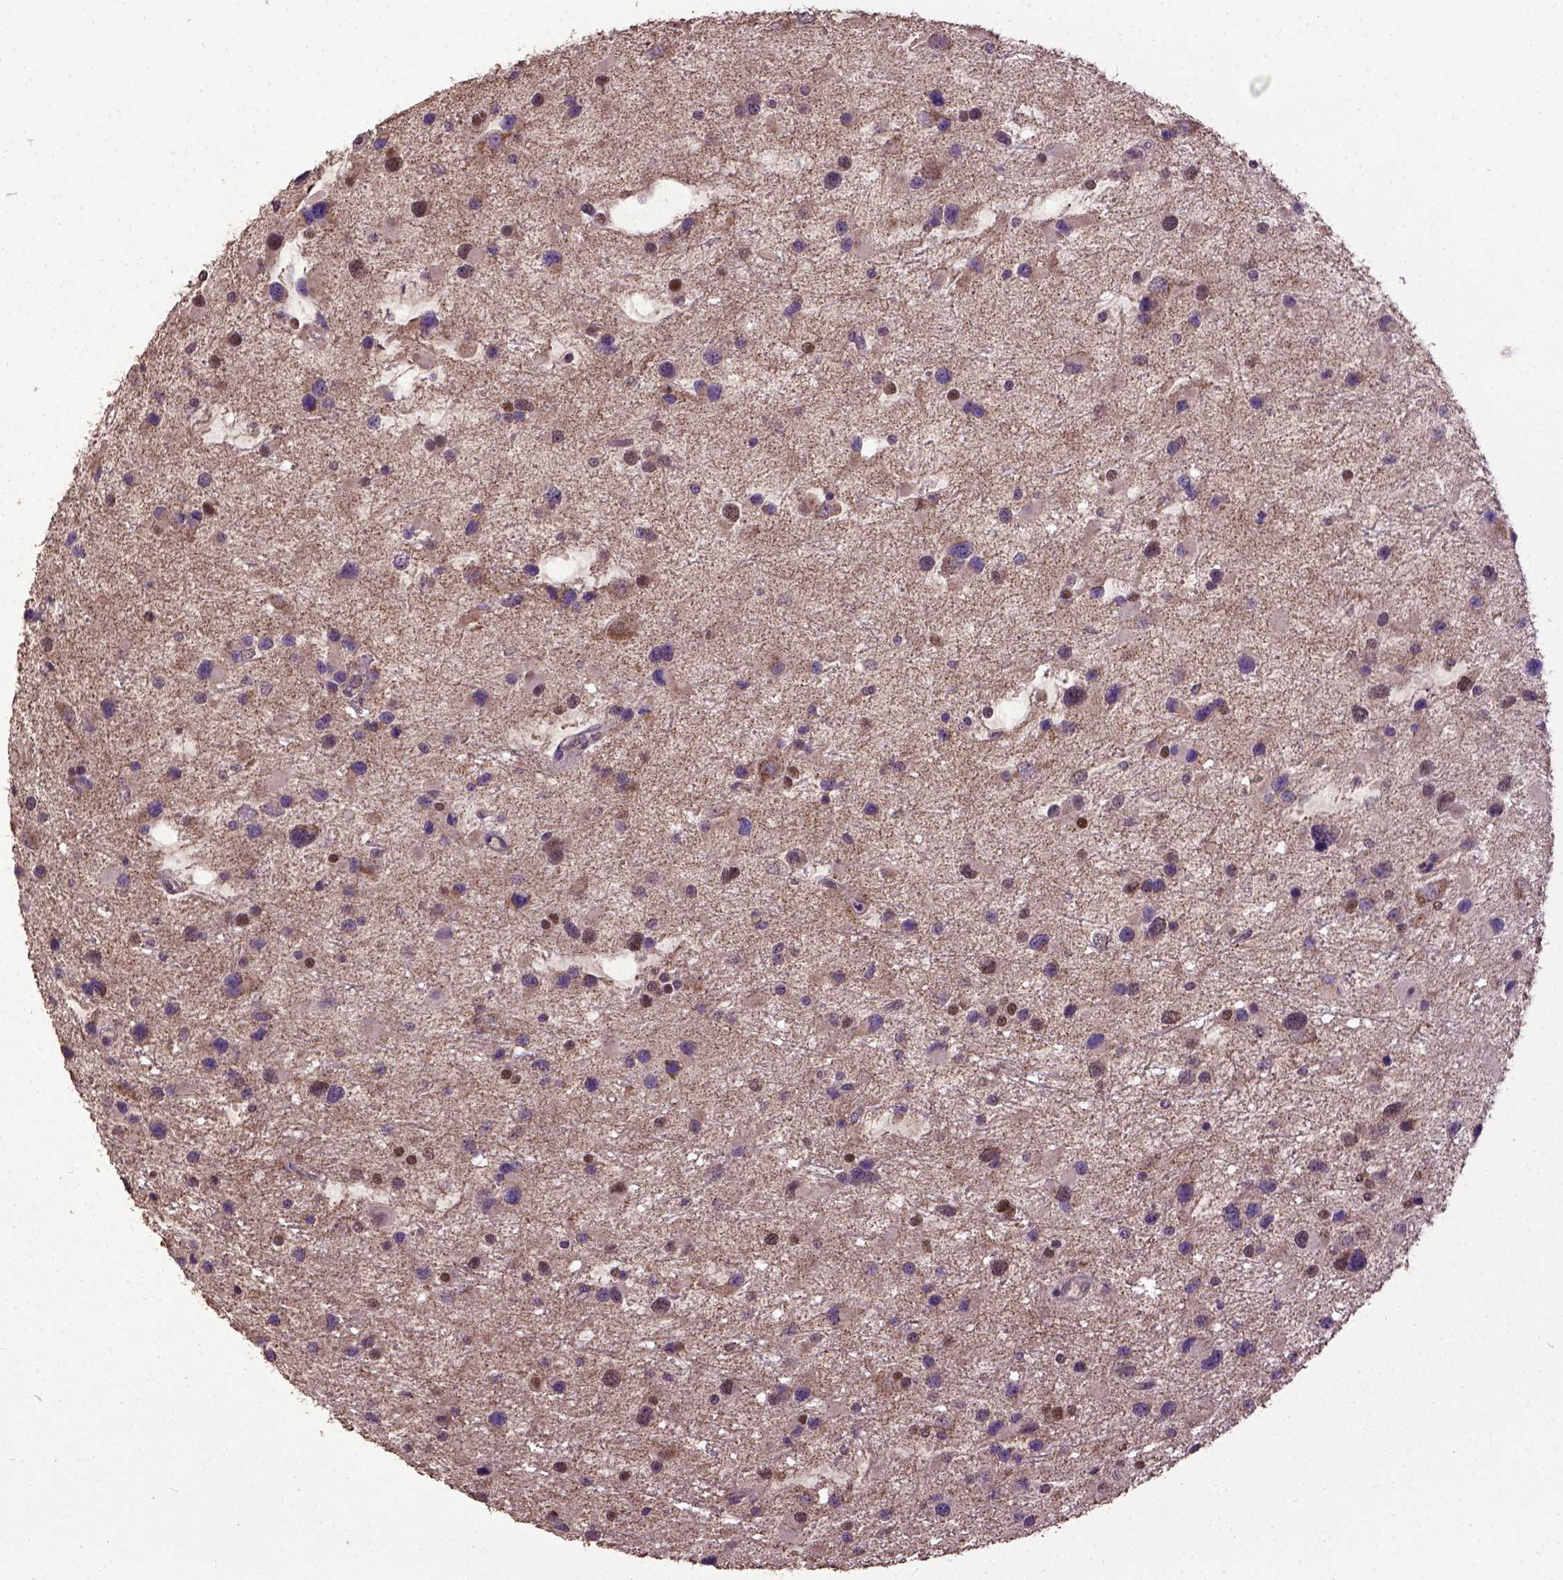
{"staining": {"intensity": "moderate", "quantity": "<25%", "location": "nuclear"}, "tissue": "glioma", "cell_type": "Tumor cells", "image_type": "cancer", "snomed": [{"axis": "morphology", "description": "Glioma, malignant, Low grade"}, {"axis": "topography", "description": "Brain"}], "caption": "A photomicrograph of human glioma stained for a protein reveals moderate nuclear brown staining in tumor cells.", "gene": "UBA3", "patient": {"sex": "female", "age": 32}}